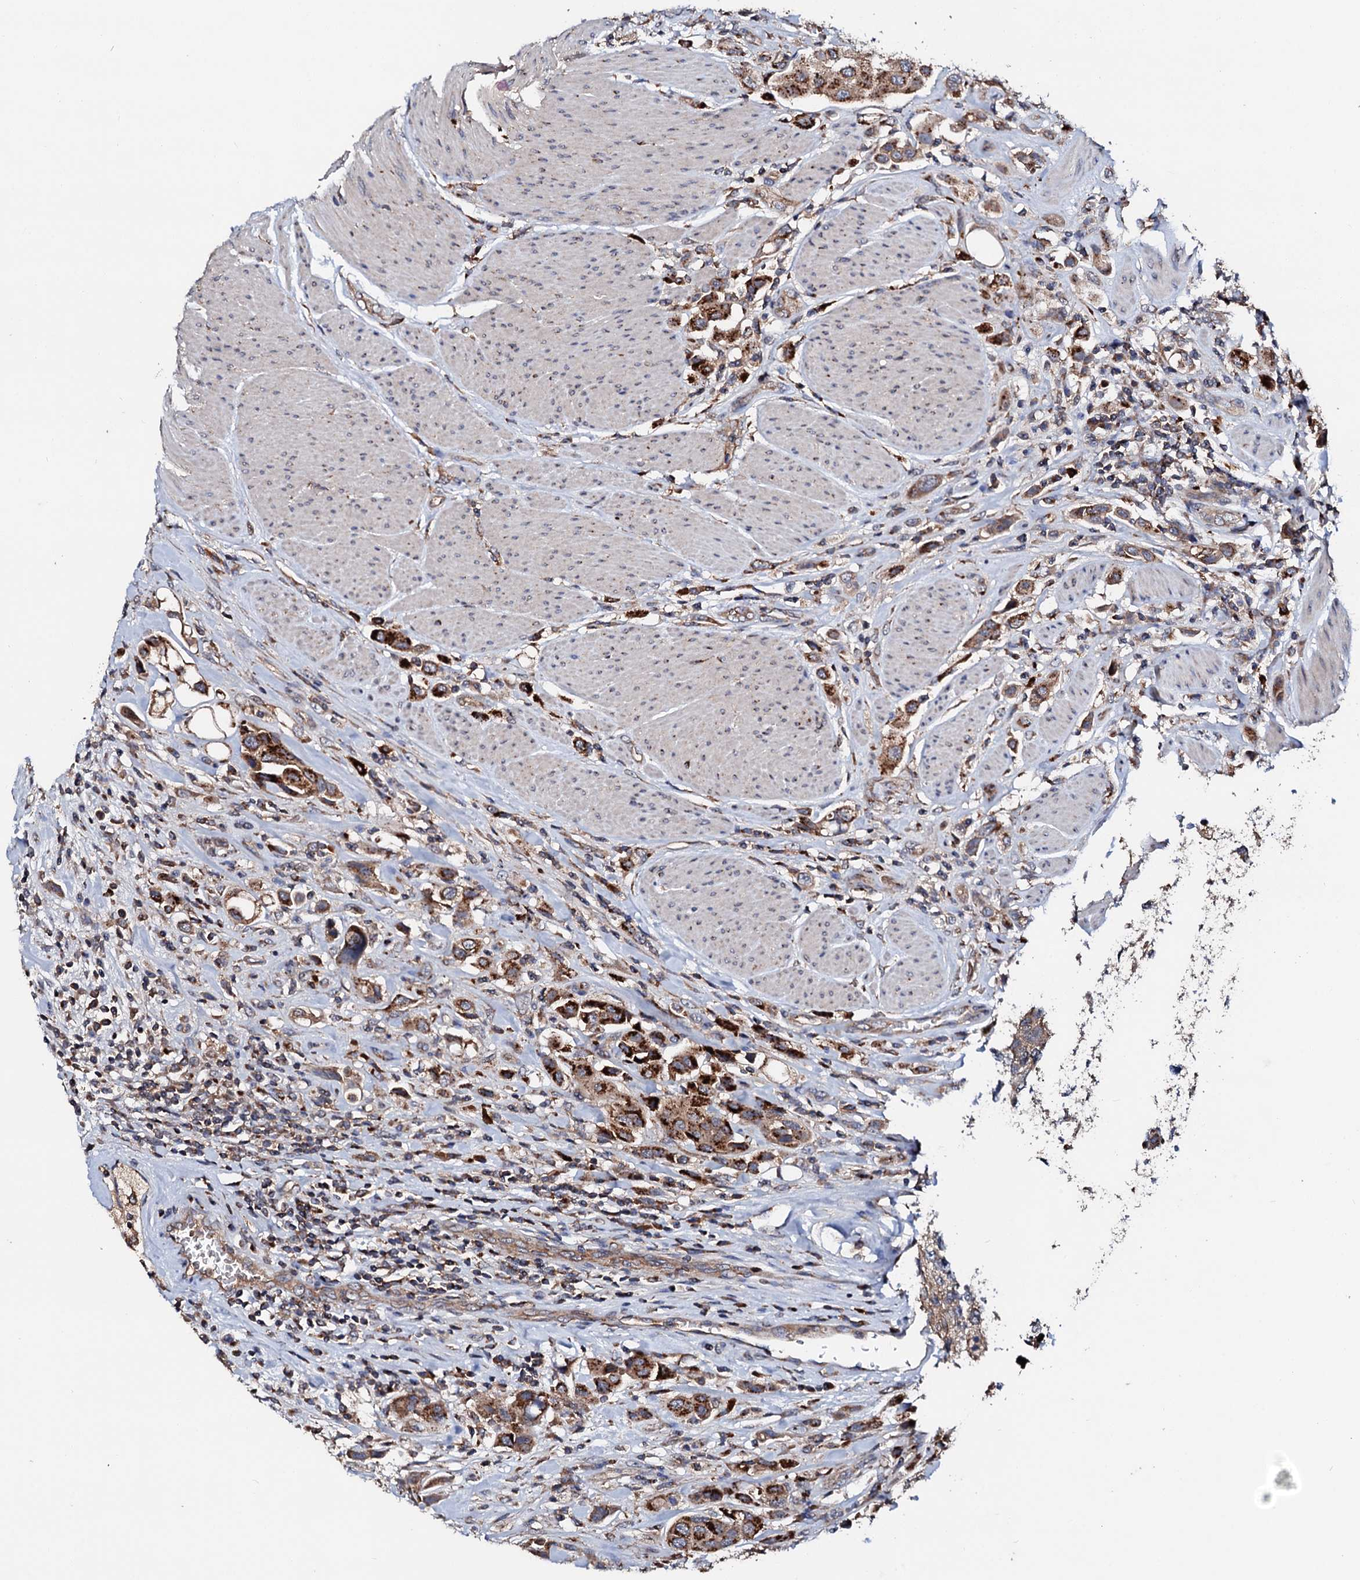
{"staining": {"intensity": "strong", "quantity": ">75%", "location": "cytoplasmic/membranous"}, "tissue": "urothelial cancer", "cell_type": "Tumor cells", "image_type": "cancer", "snomed": [{"axis": "morphology", "description": "Urothelial carcinoma, High grade"}, {"axis": "topography", "description": "Urinary bladder"}], "caption": "The histopathology image shows a brown stain indicating the presence of a protein in the cytoplasmic/membranous of tumor cells in high-grade urothelial carcinoma.", "gene": "ST3GAL1", "patient": {"sex": "male", "age": 50}}